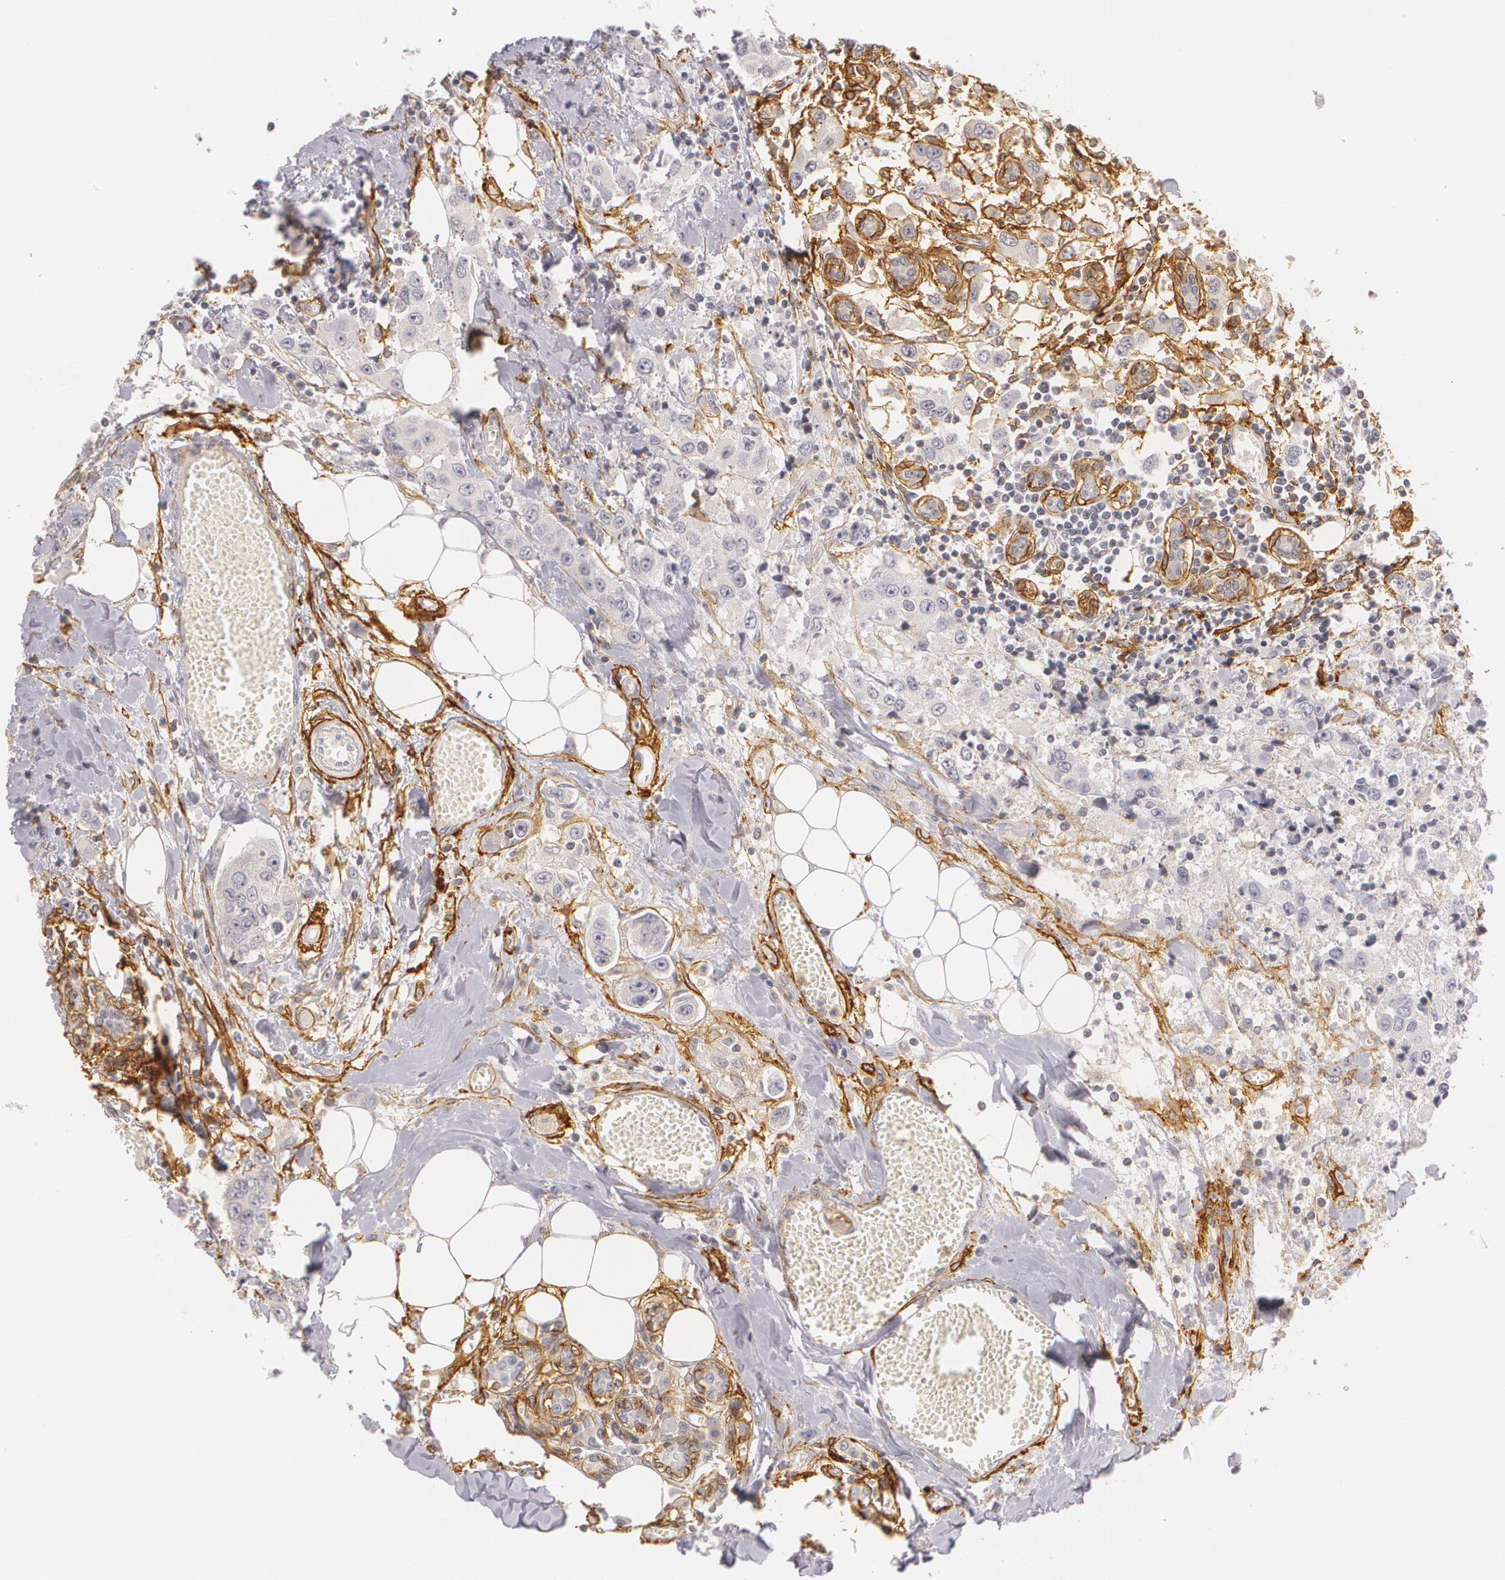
{"staining": {"intensity": "negative", "quantity": "none", "location": "none"}, "tissue": "breast cancer", "cell_type": "Tumor cells", "image_type": "cancer", "snomed": [{"axis": "morphology", "description": "Duct carcinoma"}, {"axis": "topography", "description": "Breast"}], "caption": "A micrograph of intraductal carcinoma (breast) stained for a protein exhibits no brown staining in tumor cells. Brightfield microscopy of IHC stained with DAB (brown) and hematoxylin (blue), captured at high magnification.", "gene": "NGFR", "patient": {"sex": "female", "age": 58}}